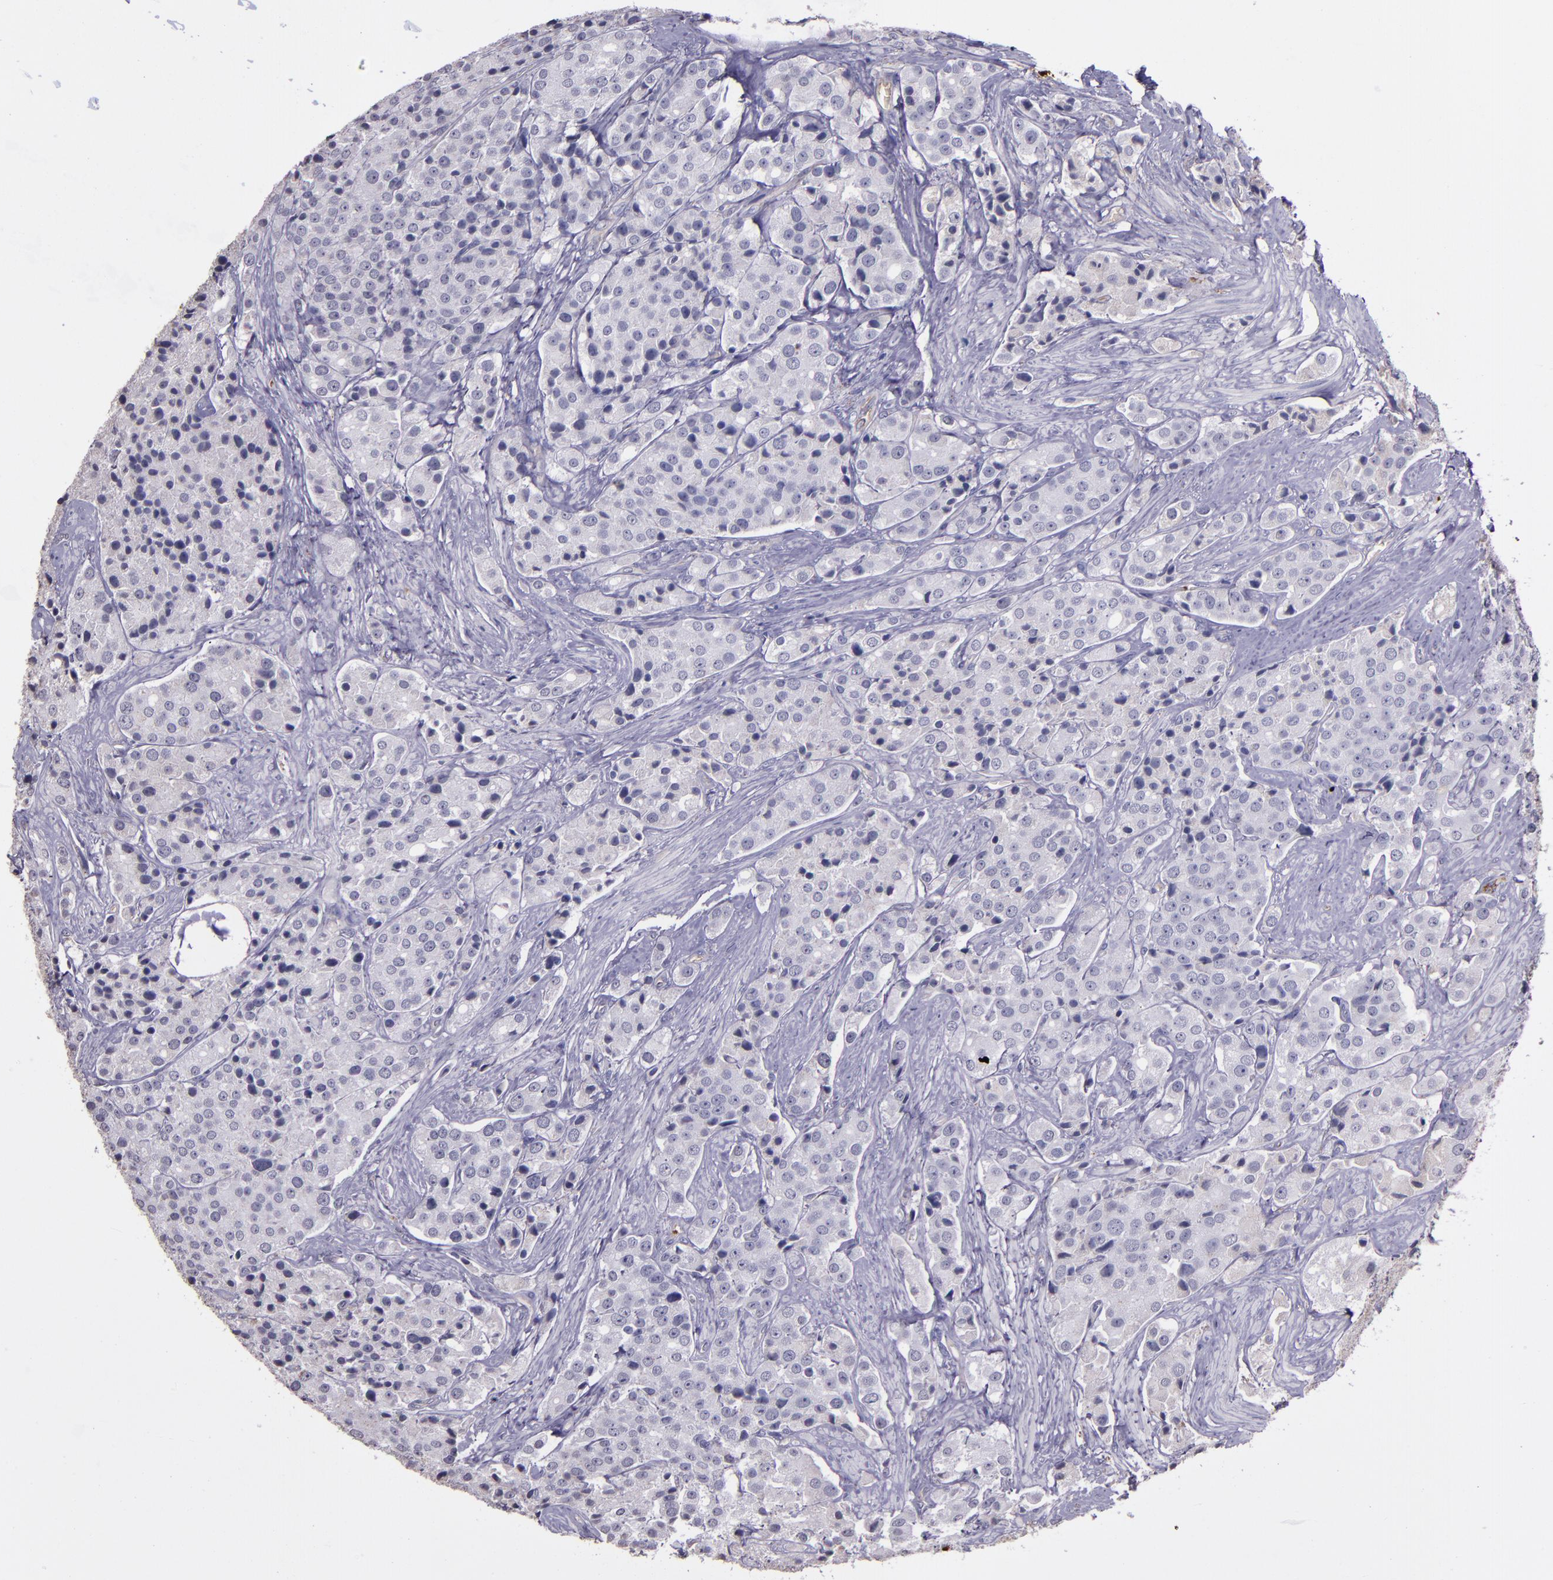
{"staining": {"intensity": "weak", "quantity": "<25%", "location": "cytoplasmic/membranous"}, "tissue": "prostate cancer", "cell_type": "Tumor cells", "image_type": "cancer", "snomed": [{"axis": "morphology", "description": "Adenocarcinoma, Medium grade"}, {"axis": "topography", "description": "Prostate"}], "caption": "The histopathology image exhibits no staining of tumor cells in prostate cancer.", "gene": "A2M", "patient": {"sex": "male", "age": 70}}